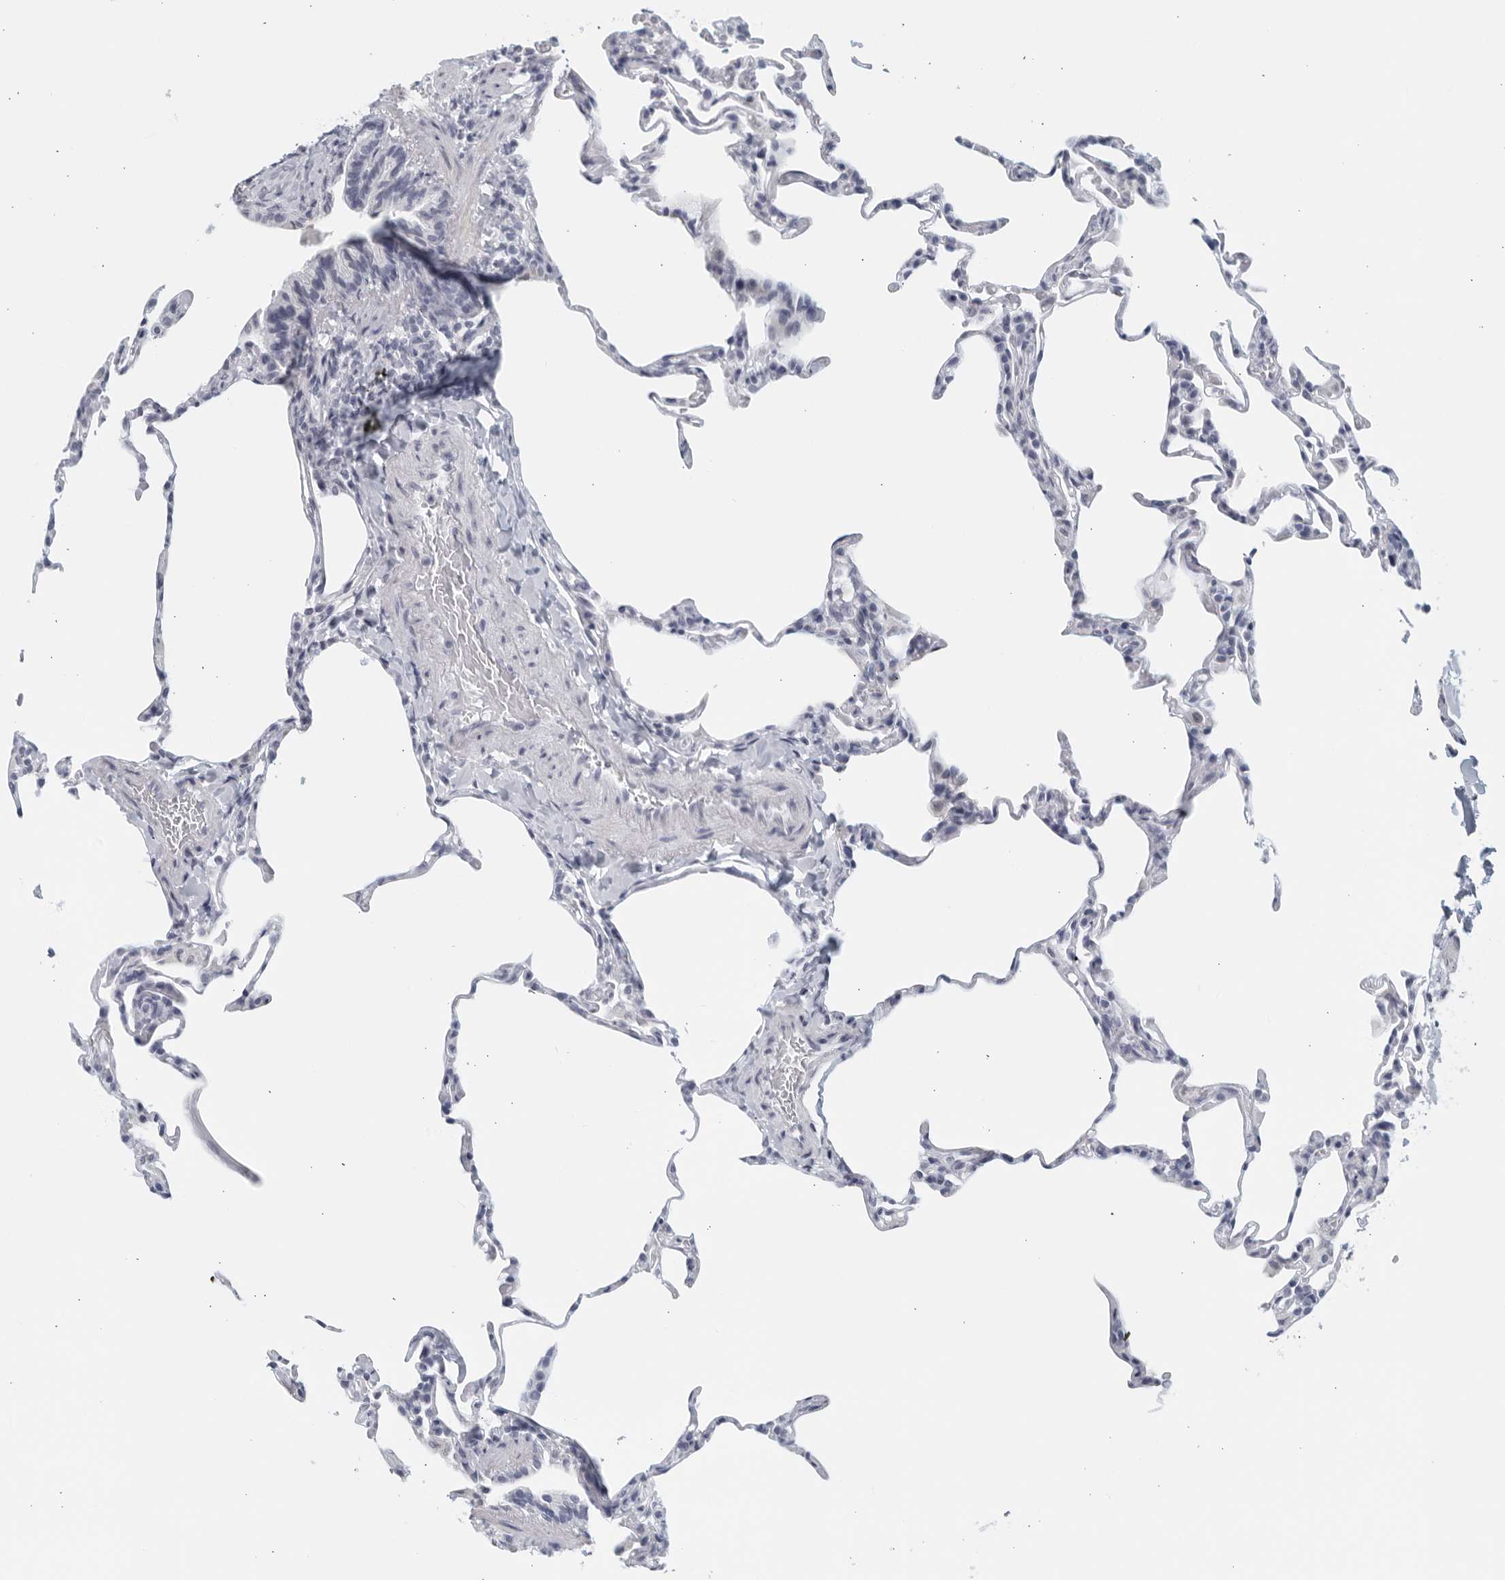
{"staining": {"intensity": "negative", "quantity": "none", "location": "none"}, "tissue": "lung", "cell_type": "Alveolar cells", "image_type": "normal", "snomed": [{"axis": "morphology", "description": "Normal tissue, NOS"}, {"axis": "topography", "description": "Lung"}], "caption": "Normal lung was stained to show a protein in brown. There is no significant expression in alveolar cells. The staining was performed using DAB to visualize the protein expression in brown, while the nuclei were stained in blue with hematoxylin (Magnification: 20x).", "gene": "MATN1", "patient": {"sex": "male", "age": 20}}